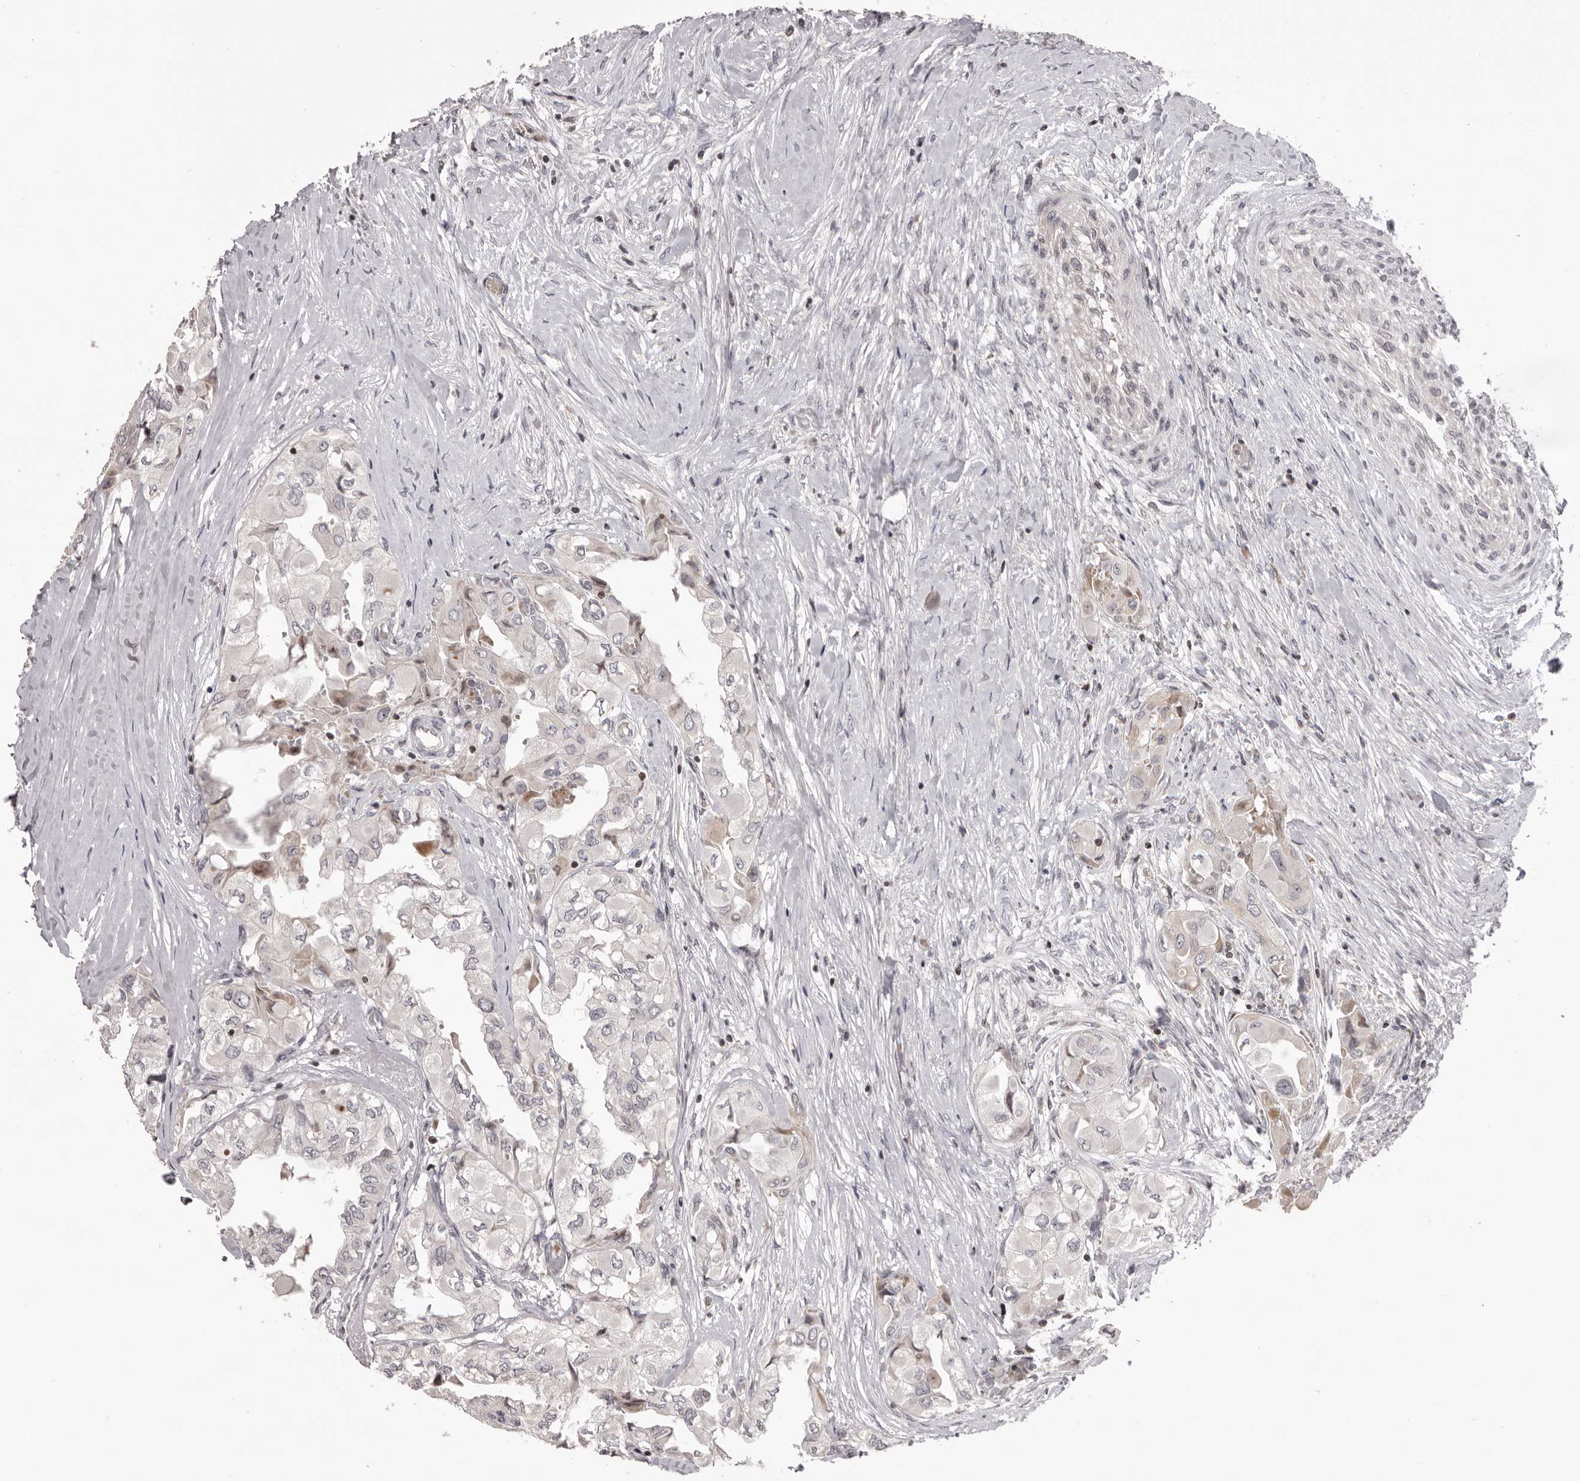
{"staining": {"intensity": "negative", "quantity": "none", "location": "none"}, "tissue": "thyroid cancer", "cell_type": "Tumor cells", "image_type": "cancer", "snomed": [{"axis": "morphology", "description": "Papillary adenocarcinoma, NOS"}, {"axis": "topography", "description": "Thyroid gland"}], "caption": "The histopathology image shows no significant expression in tumor cells of papillary adenocarcinoma (thyroid). (Brightfield microscopy of DAB (3,3'-diaminobenzidine) immunohistochemistry at high magnification).", "gene": "AZIN1", "patient": {"sex": "female", "age": 59}}